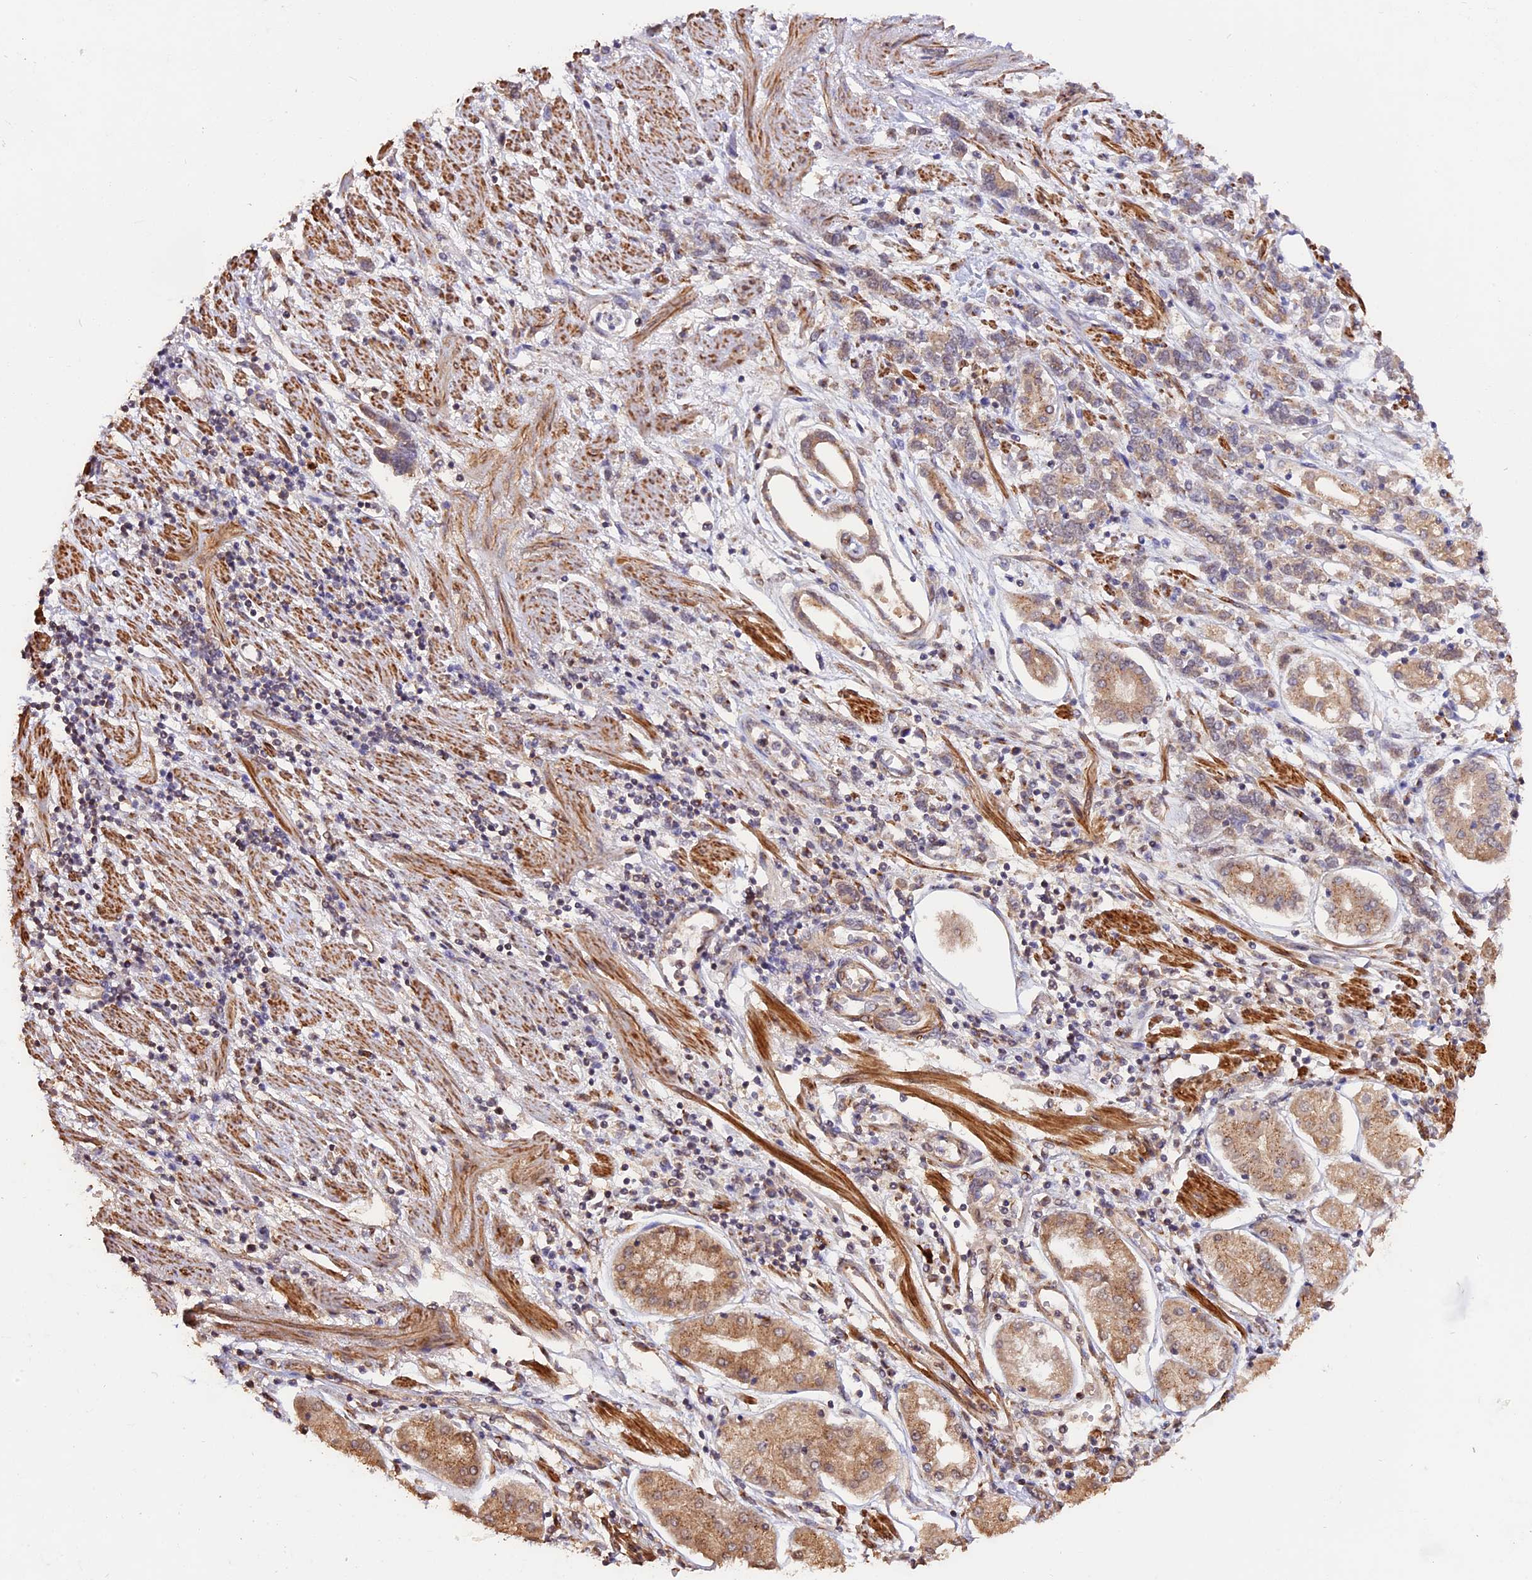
{"staining": {"intensity": "moderate", "quantity": "25%-75%", "location": "cytoplasmic/membranous"}, "tissue": "stomach cancer", "cell_type": "Tumor cells", "image_type": "cancer", "snomed": [{"axis": "morphology", "description": "Adenocarcinoma, NOS"}, {"axis": "topography", "description": "Stomach"}], "caption": "Brown immunohistochemical staining in stomach adenocarcinoma reveals moderate cytoplasmic/membranous expression in about 25%-75% of tumor cells. The staining is performed using DAB brown chromogen to label protein expression. The nuclei are counter-stained blue using hematoxylin.", "gene": "TANGO6", "patient": {"sex": "female", "age": 76}}